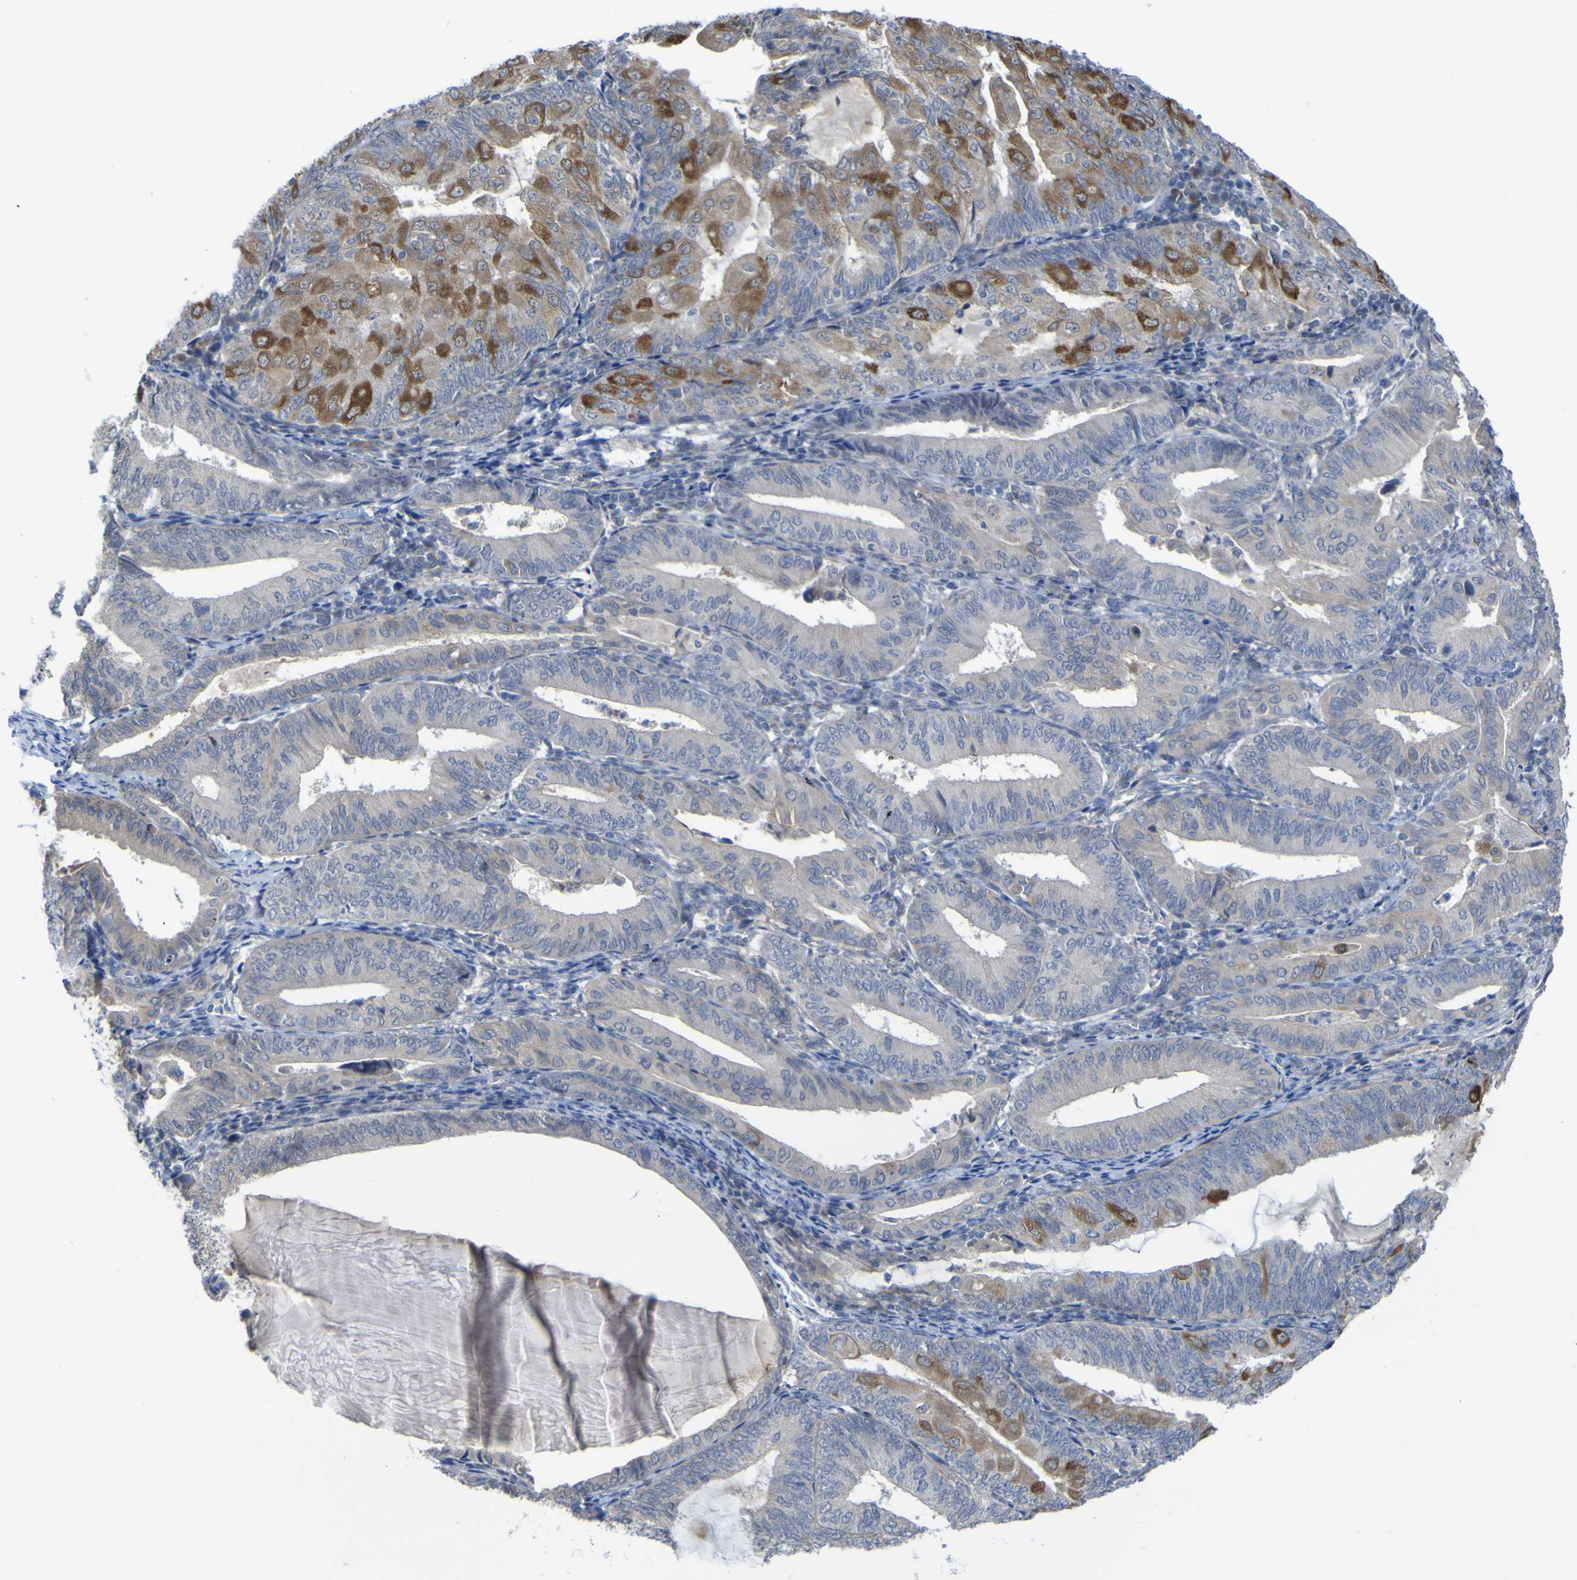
{"staining": {"intensity": "moderate", "quantity": "<25%", "location": "cytoplasmic/membranous"}, "tissue": "endometrial cancer", "cell_type": "Tumor cells", "image_type": "cancer", "snomed": [{"axis": "morphology", "description": "Adenocarcinoma, NOS"}, {"axis": "topography", "description": "Endometrium"}], "caption": "High-magnification brightfield microscopy of endometrial cancer stained with DAB (brown) and counterstained with hematoxylin (blue). tumor cells exhibit moderate cytoplasmic/membranous positivity is seen in about<25% of cells.", "gene": "TNFRSF11A", "patient": {"sex": "female", "age": 81}}